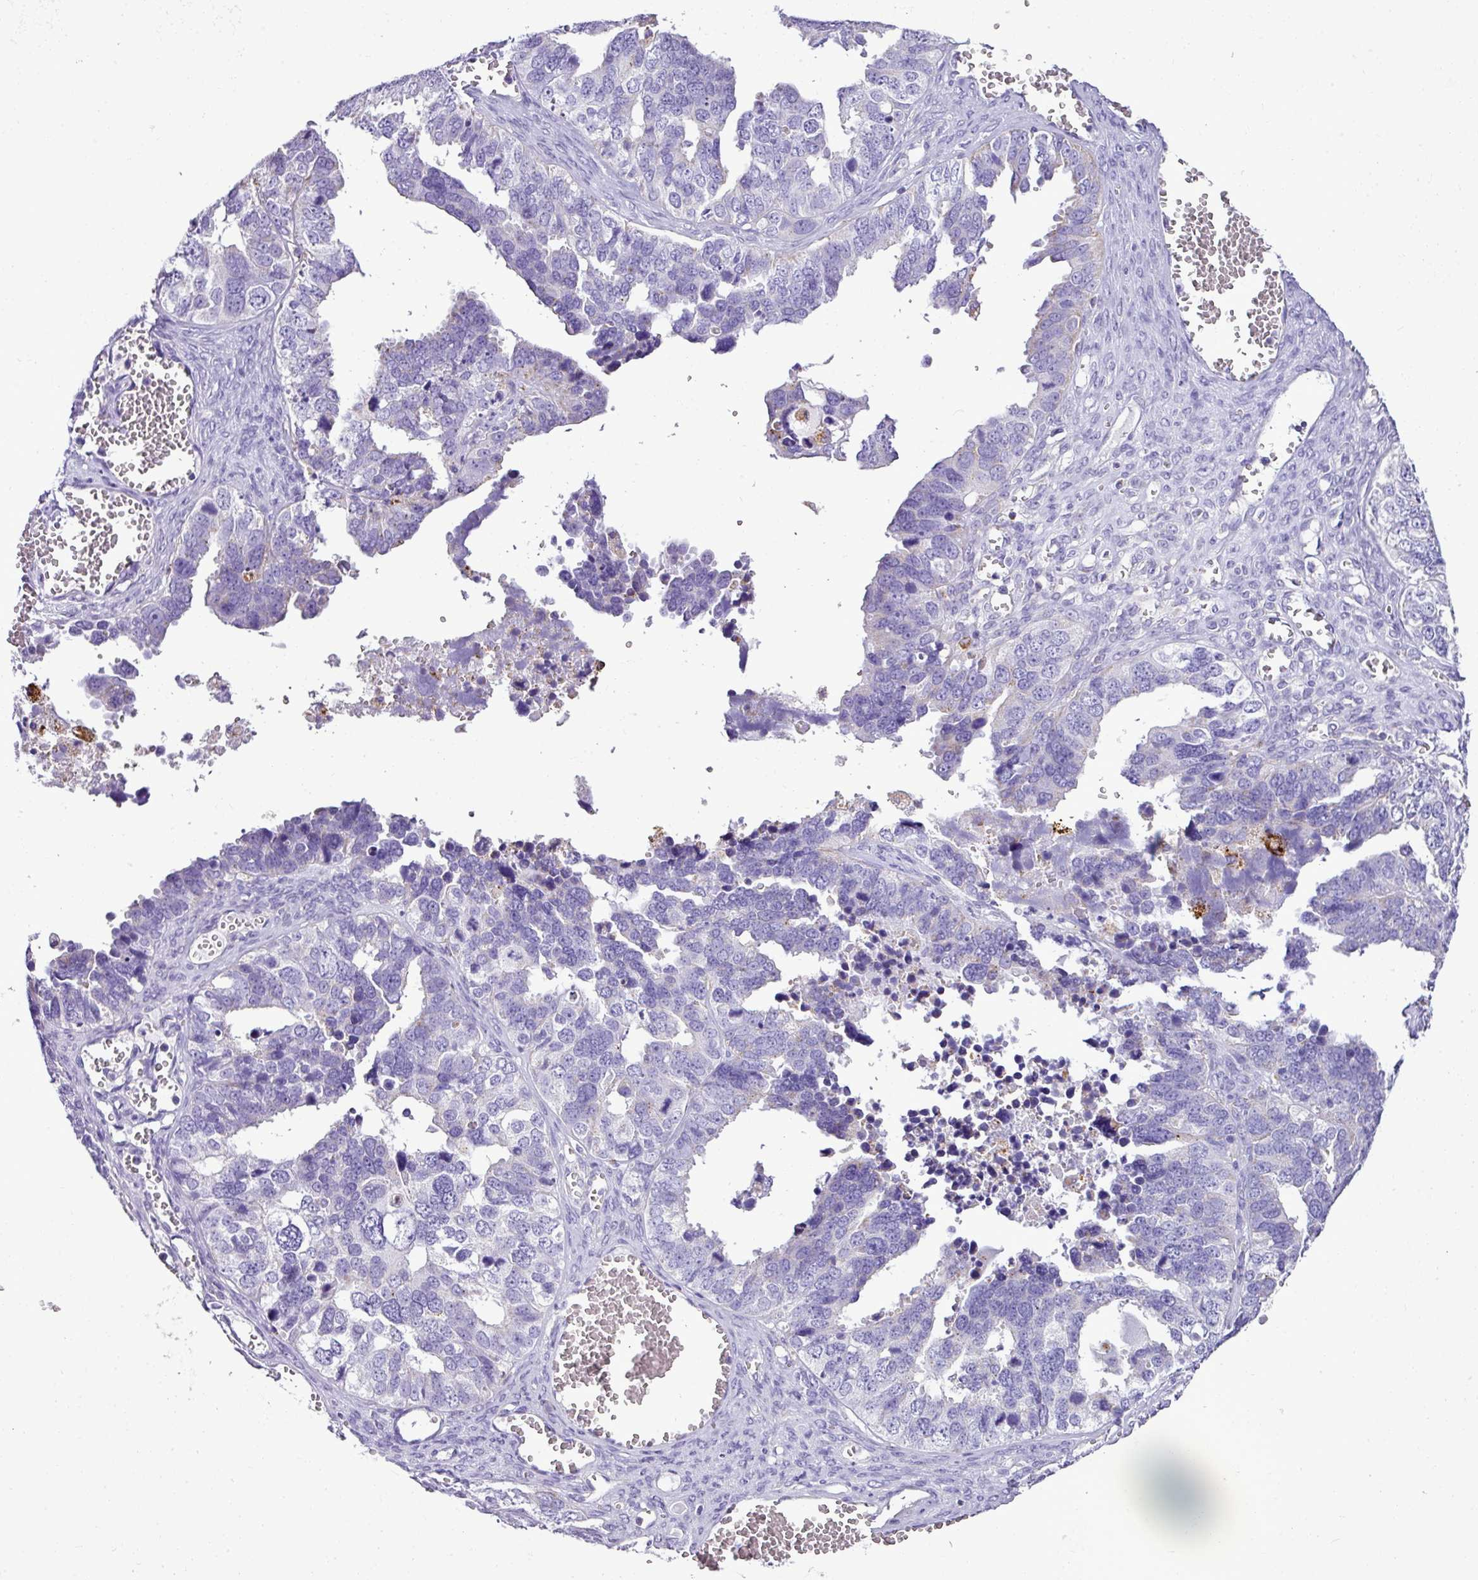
{"staining": {"intensity": "negative", "quantity": "none", "location": "none"}, "tissue": "ovarian cancer", "cell_type": "Tumor cells", "image_type": "cancer", "snomed": [{"axis": "morphology", "description": "Cystadenocarcinoma, serous, NOS"}, {"axis": "topography", "description": "Ovary"}], "caption": "DAB immunohistochemical staining of human ovarian cancer (serous cystadenocarcinoma) demonstrates no significant staining in tumor cells. (Brightfield microscopy of DAB immunohistochemistry (IHC) at high magnification).", "gene": "PGAP4", "patient": {"sex": "female", "age": 76}}